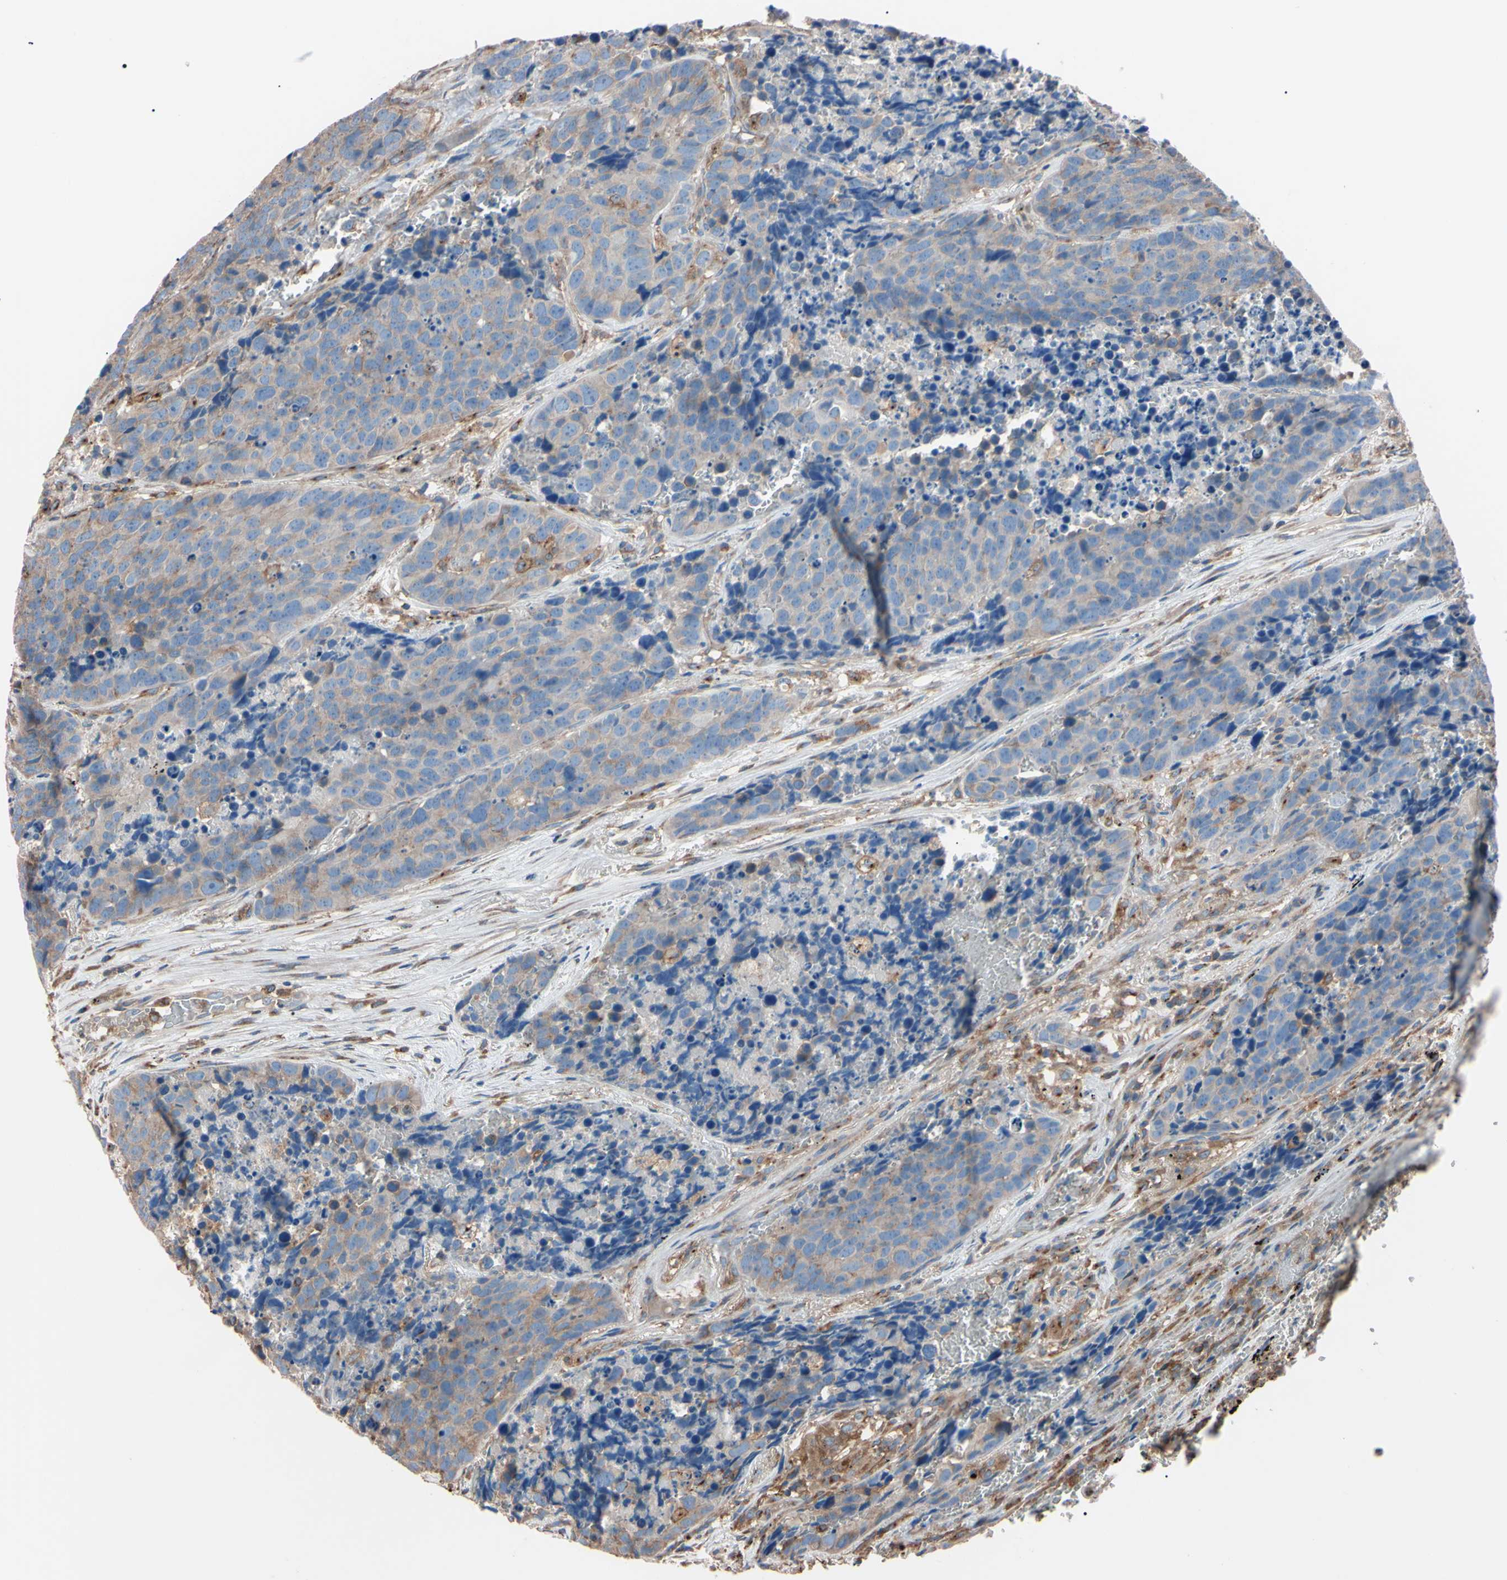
{"staining": {"intensity": "weak", "quantity": ">75%", "location": "cytoplasmic/membranous"}, "tissue": "carcinoid", "cell_type": "Tumor cells", "image_type": "cancer", "snomed": [{"axis": "morphology", "description": "Carcinoid, malignant, NOS"}, {"axis": "topography", "description": "Lung"}], "caption": "A high-resolution photomicrograph shows IHC staining of malignant carcinoid, which reveals weak cytoplasmic/membranous expression in approximately >75% of tumor cells.", "gene": "PRKACA", "patient": {"sex": "male", "age": 60}}